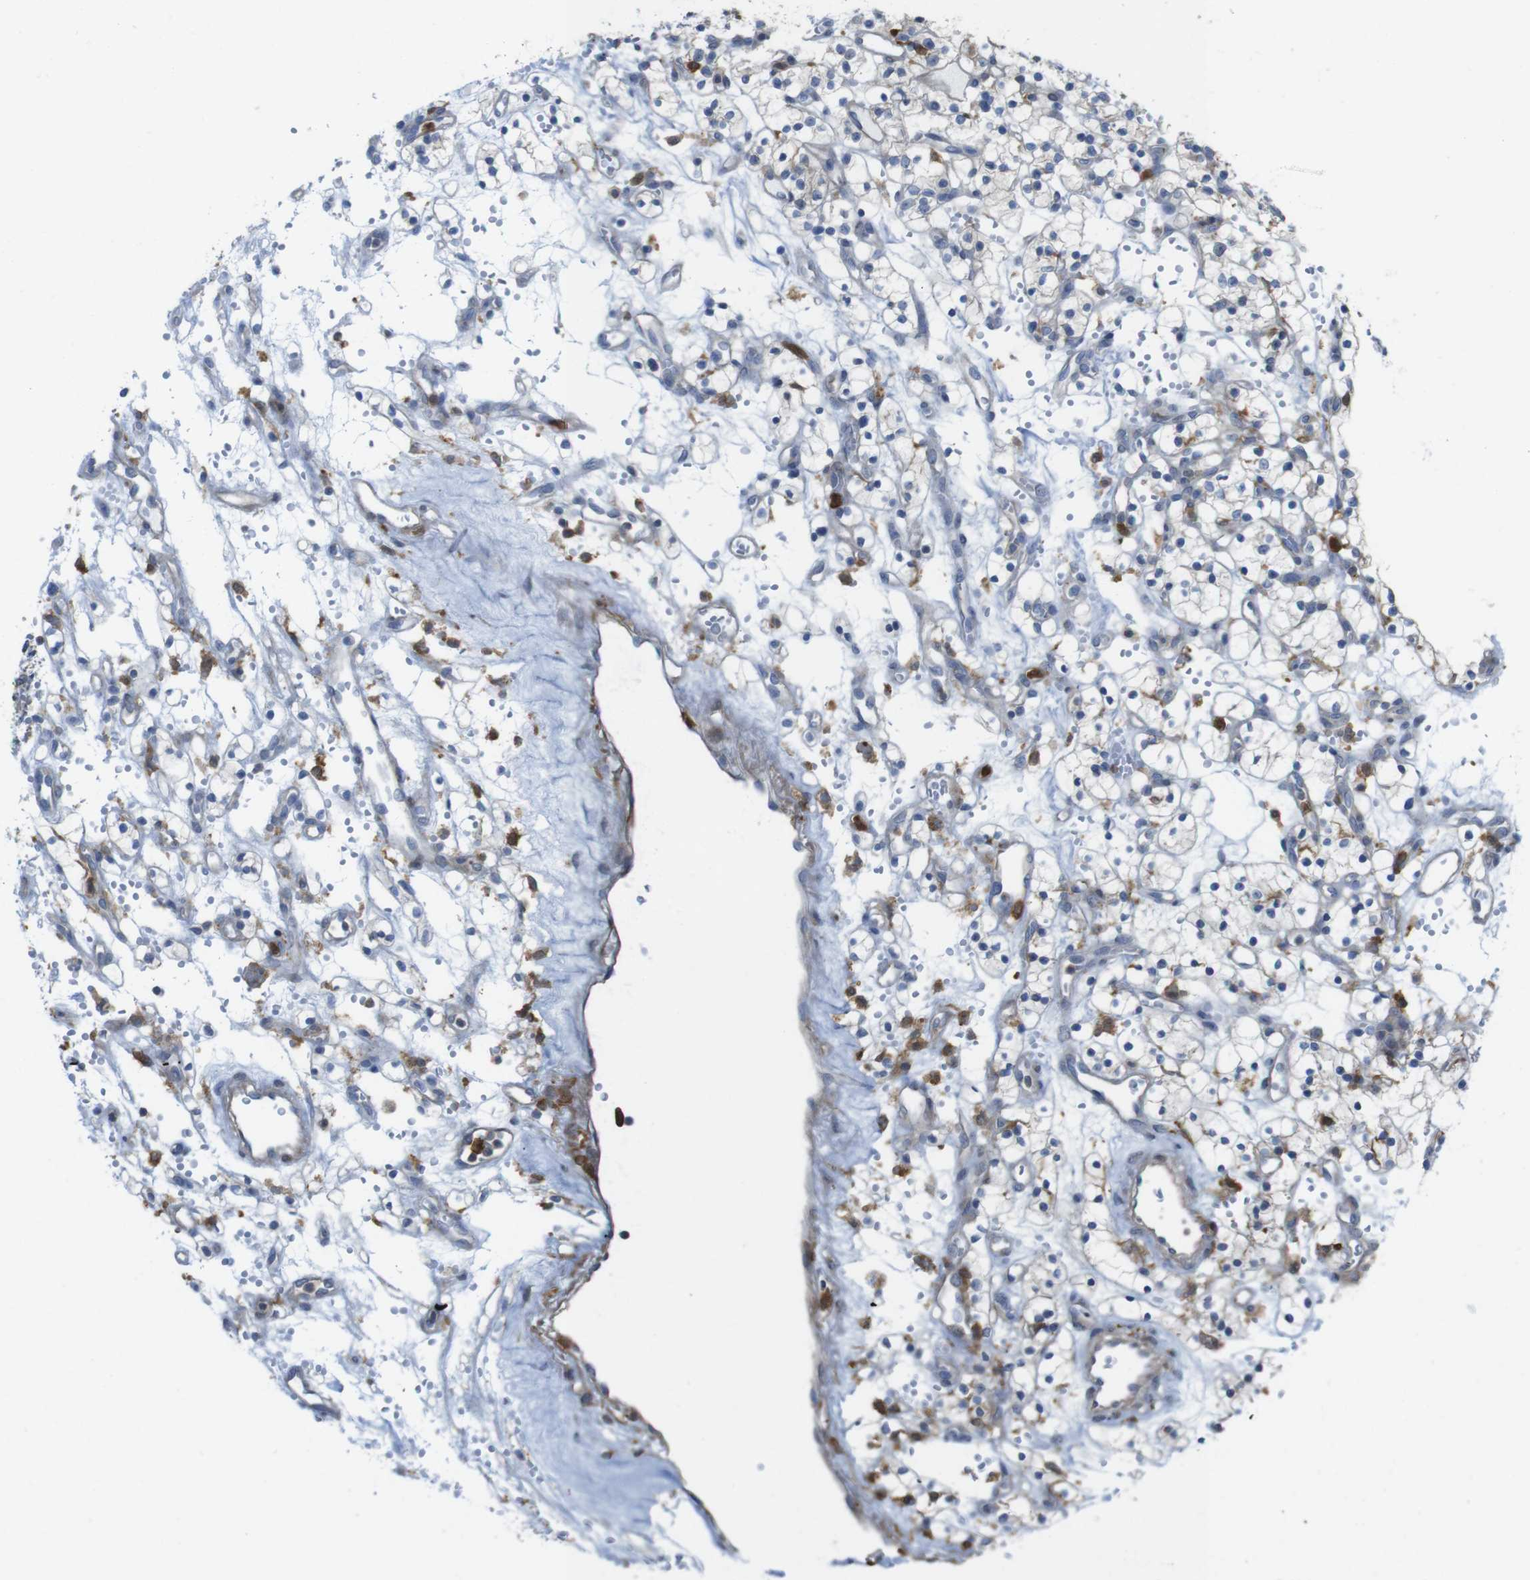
{"staining": {"intensity": "moderate", "quantity": "<25%", "location": "cytoplasmic/membranous"}, "tissue": "renal cancer", "cell_type": "Tumor cells", "image_type": "cancer", "snomed": [{"axis": "morphology", "description": "Adenocarcinoma, NOS"}, {"axis": "topography", "description": "Kidney"}], "caption": "Adenocarcinoma (renal) stained for a protein (brown) reveals moderate cytoplasmic/membranous positive positivity in approximately <25% of tumor cells.", "gene": "PRKCD", "patient": {"sex": "female", "age": 57}}